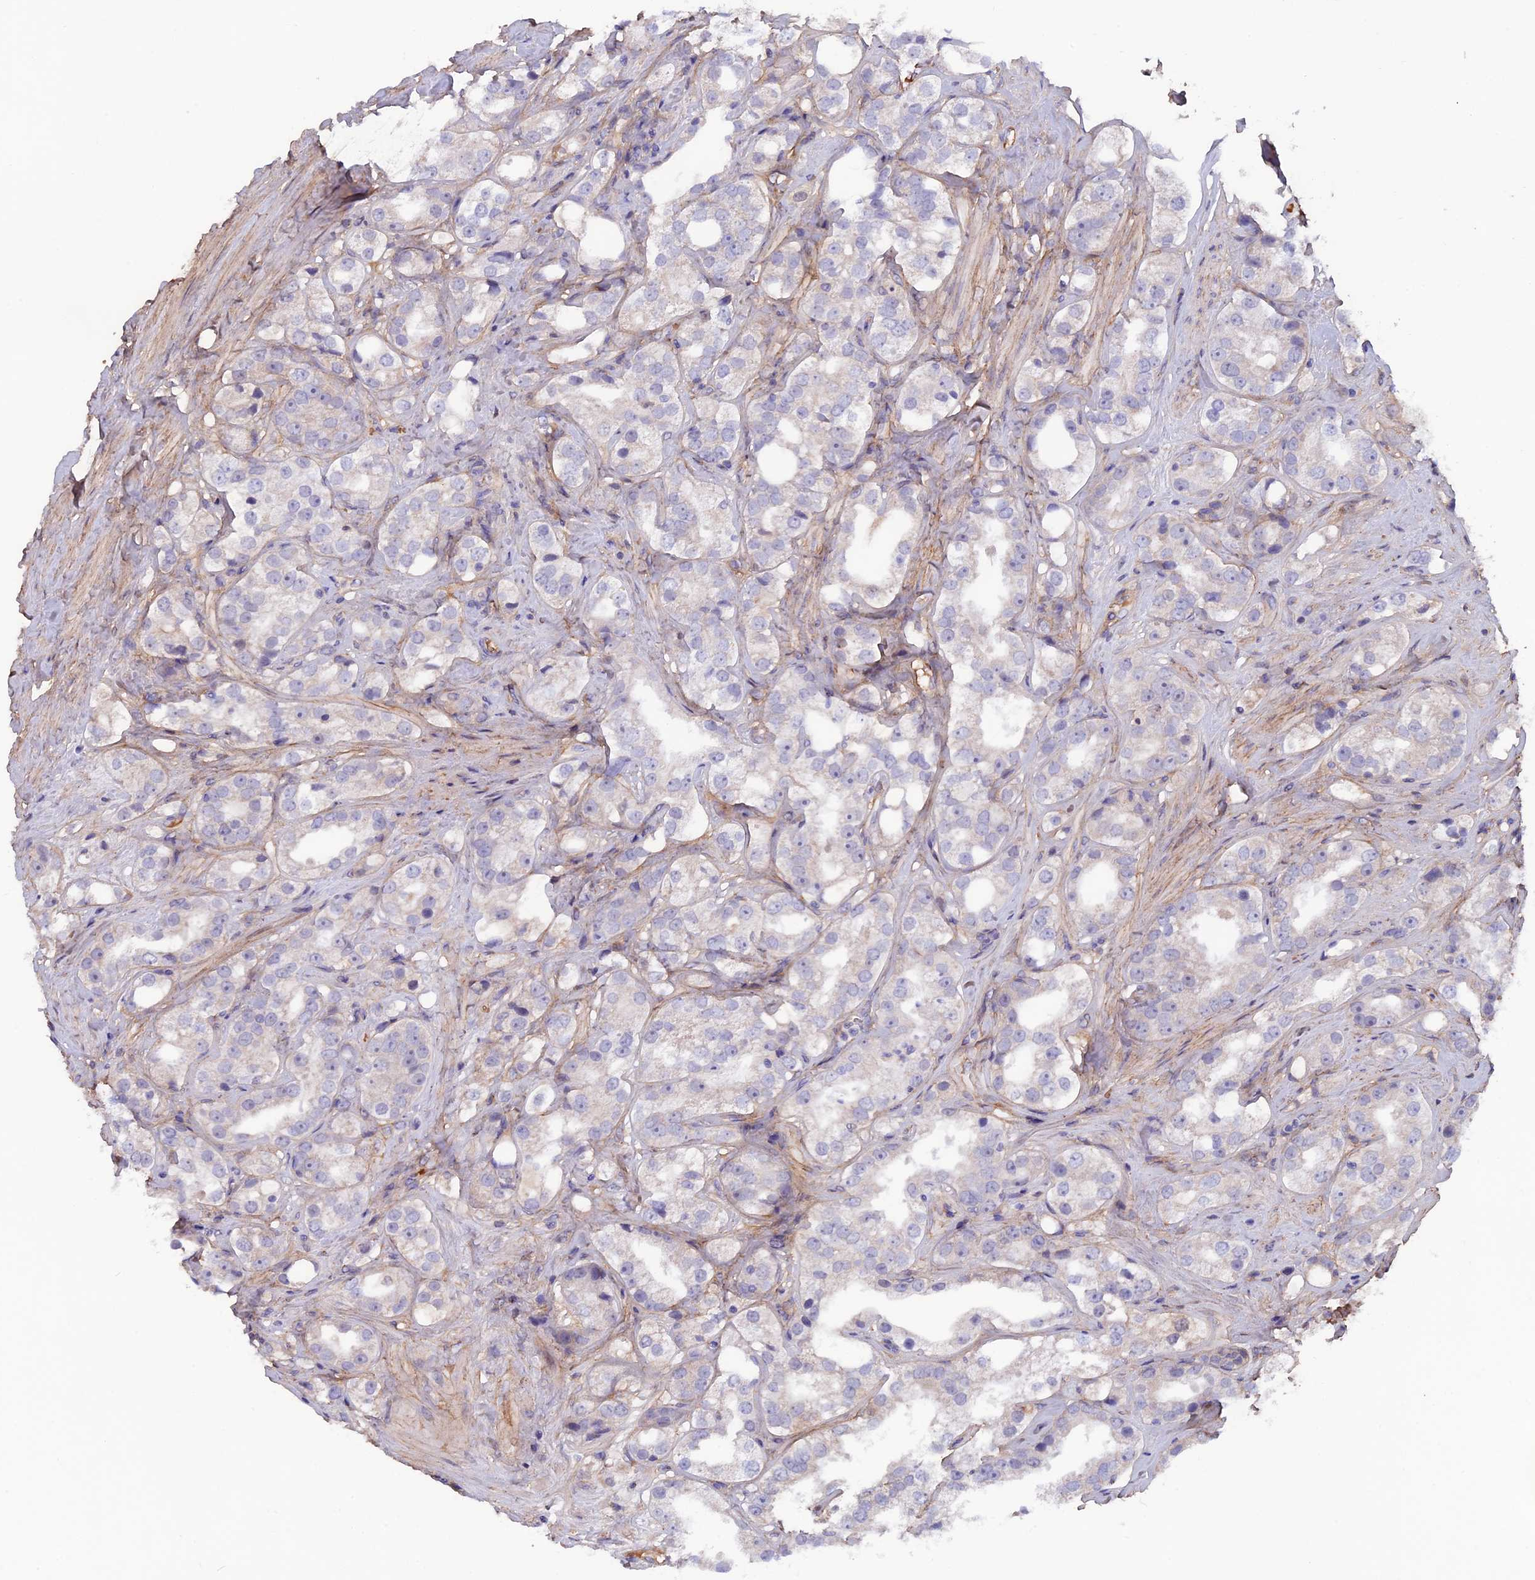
{"staining": {"intensity": "negative", "quantity": "none", "location": "none"}, "tissue": "prostate cancer", "cell_type": "Tumor cells", "image_type": "cancer", "snomed": [{"axis": "morphology", "description": "Adenocarcinoma, NOS"}, {"axis": "topography", "description": "Prostate"}], "caption": "Image shows no significant protein expression in tumor cells of adenocarcinoma (prostate).", "gene": "COL4A3", "patient": {"sex": "male", "age": 79}}